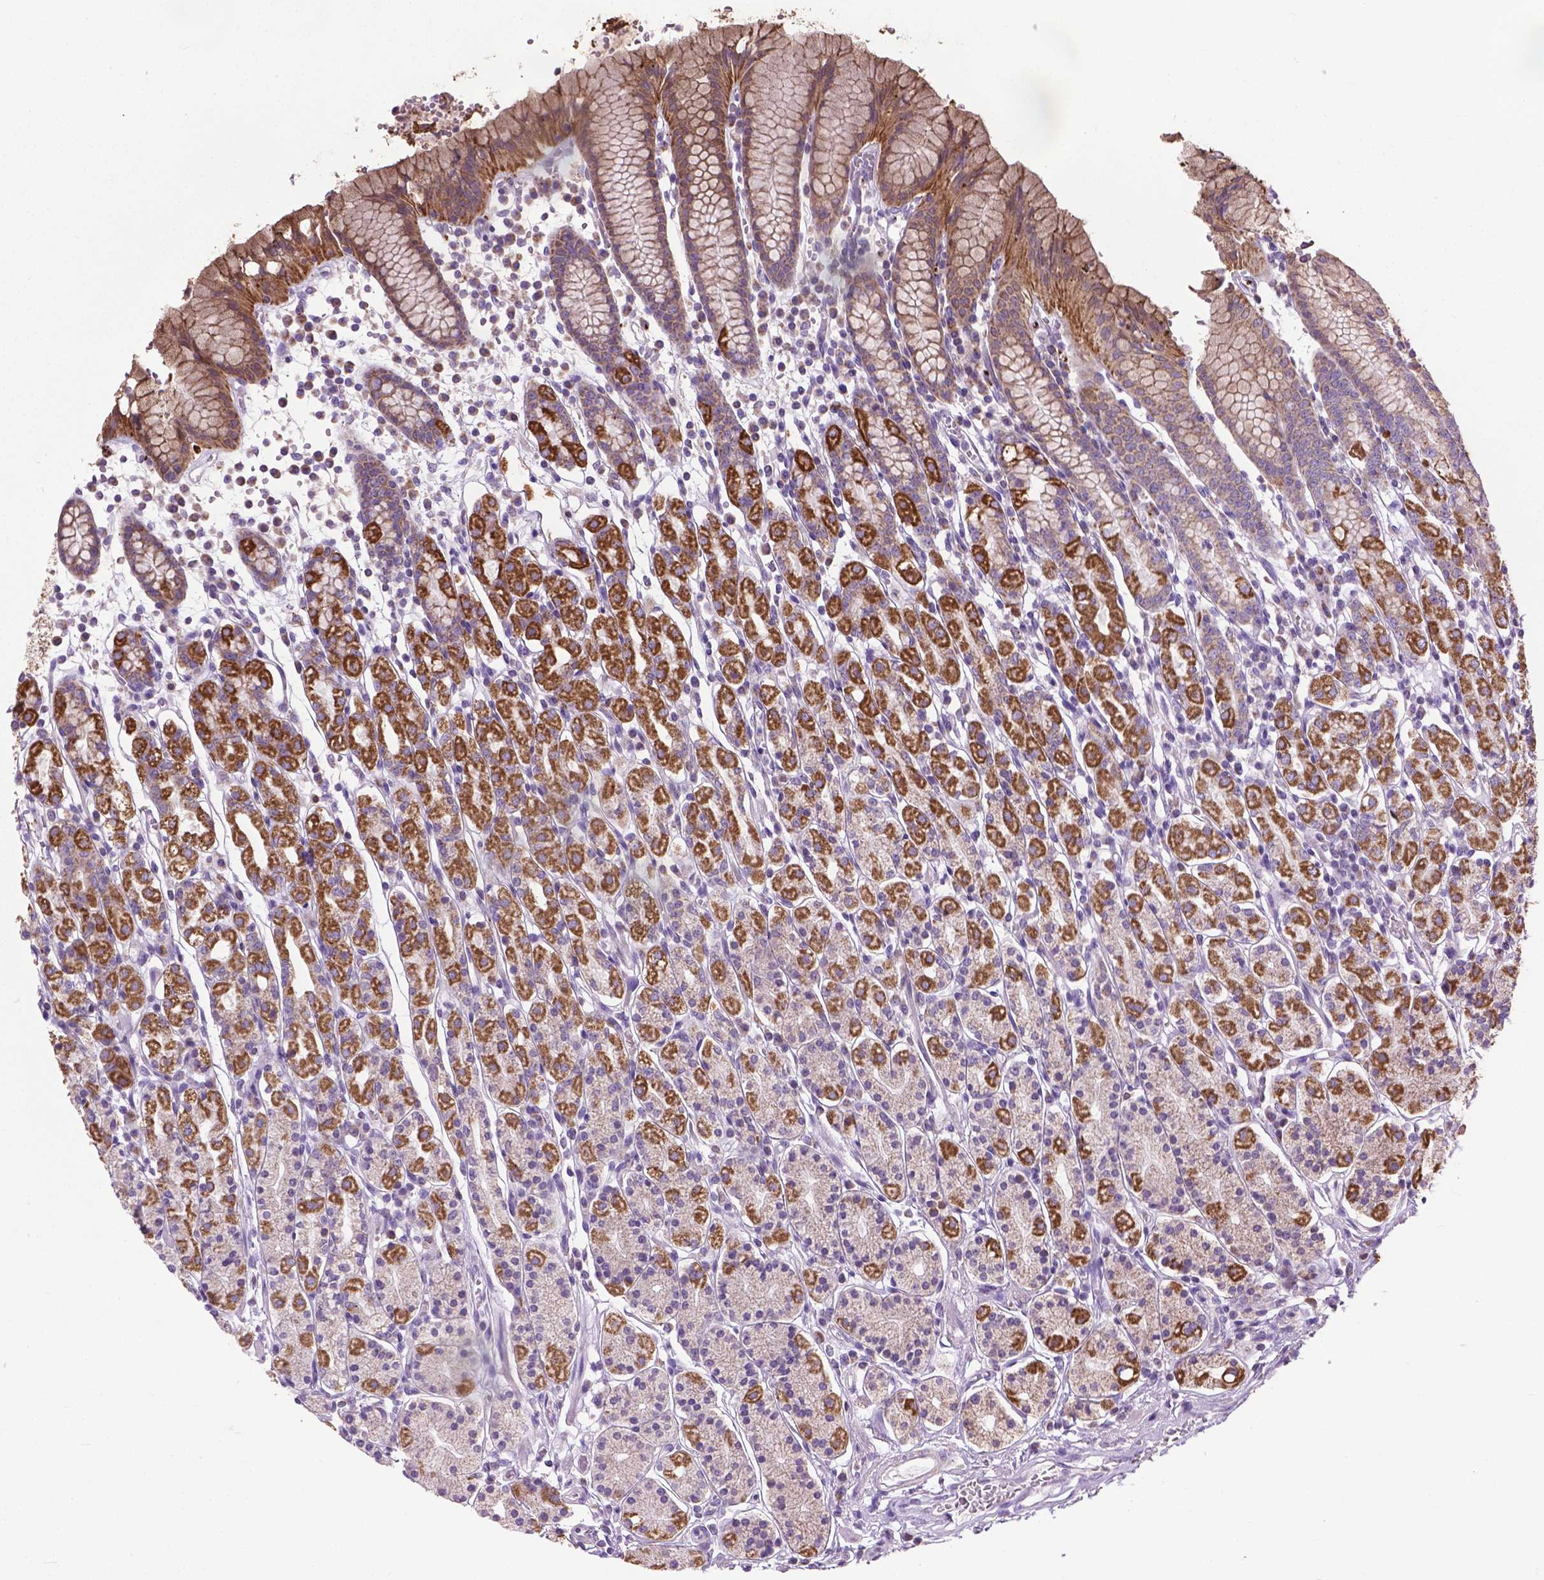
{"staining": {"intensity": "moderate", "quantity": ">75%", "location": "cytoplasmic/membranous"}, "tissue": "stomach", "cell_type": "Glandular cells", "image_type": "normal", "snomed": [{"axis": "morphology", "description": "Normal tissue, NOS"}, {"axis": "topography", "description": "Stomach, upper"}, {"axis": "topography", "description": "Stomach"}], "caption": "DAB immunohistochemical staining of benign human stomach displays moderate cytoplasmic/membranous protein staining in about >75% of glandular cells.", "gene": "VDAC1", "patient": {"sex": "male", "age": 62}}